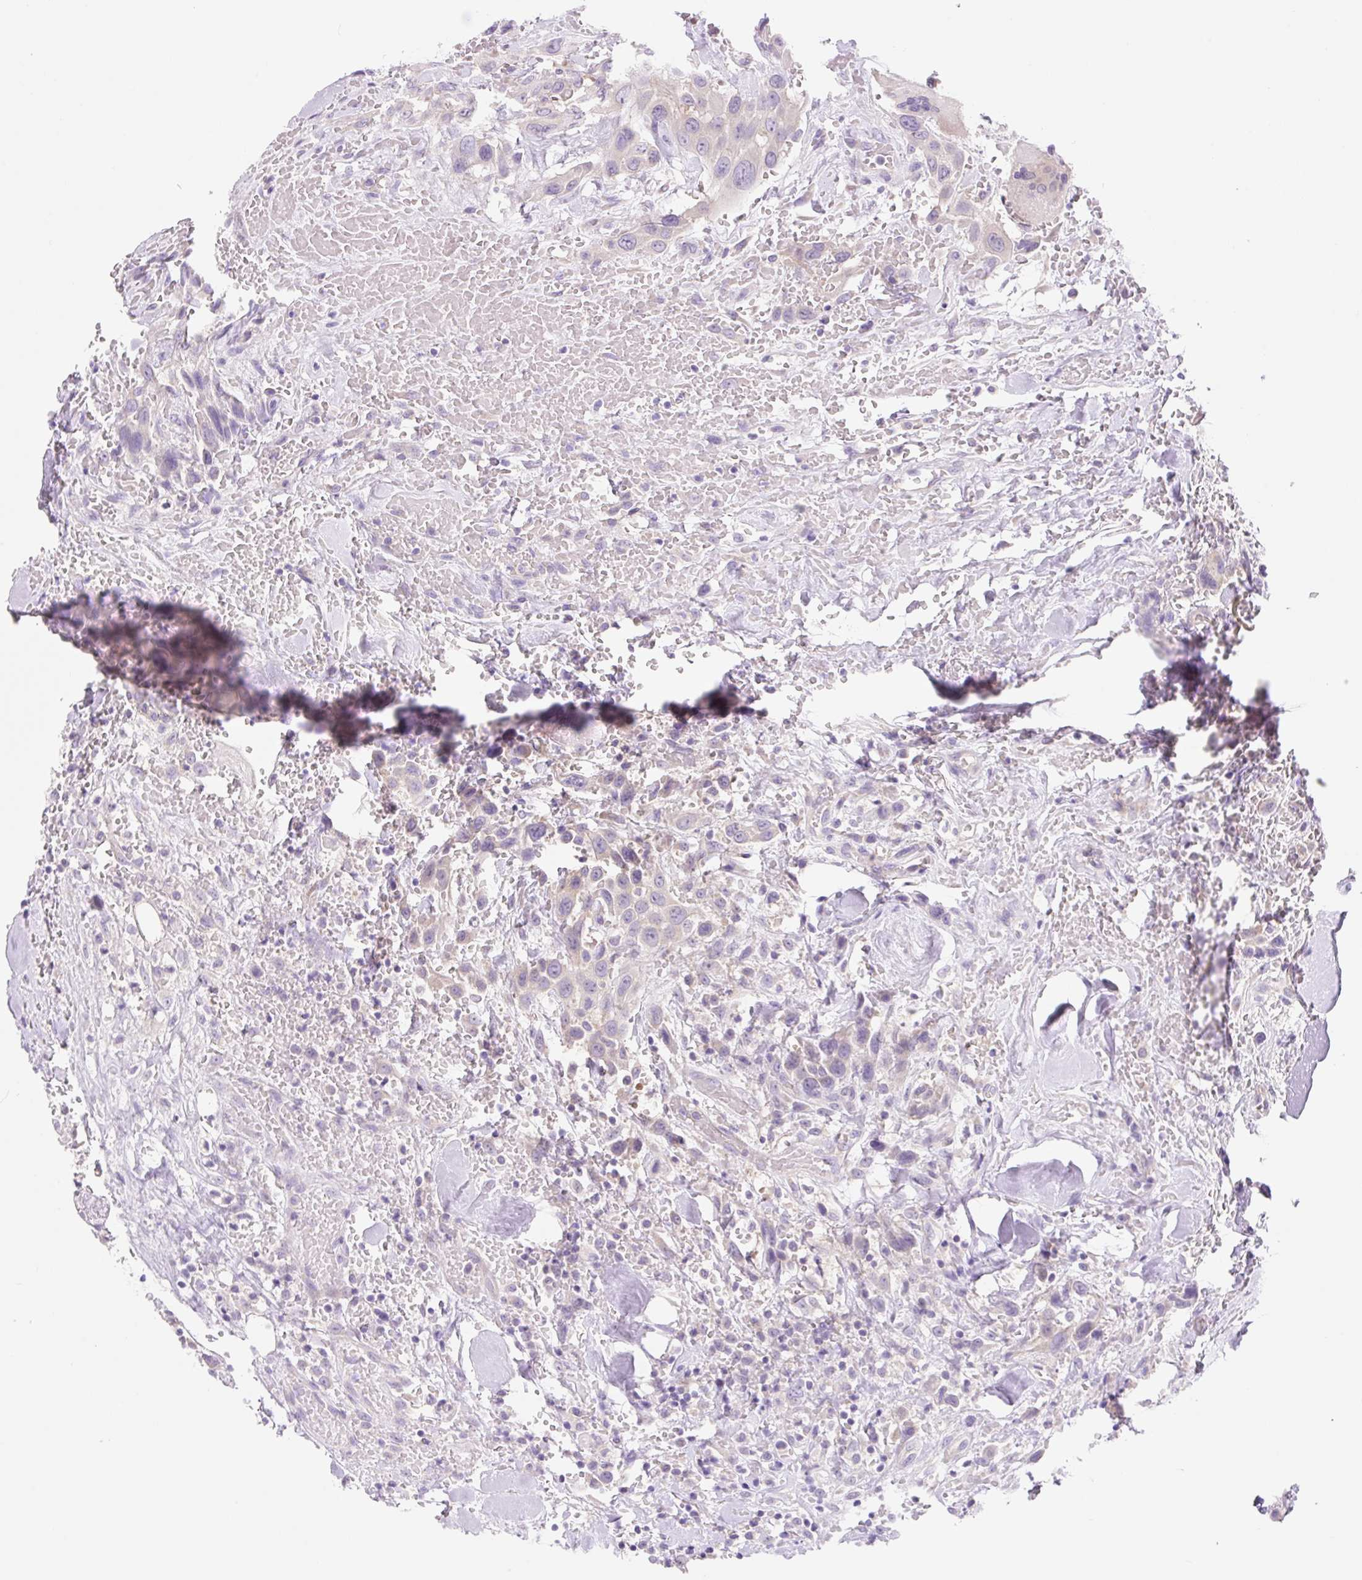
{"staining": {"intensity": "negative", "quantity": "none", "location": "none"}, "tissue": "head and neck cancer", "cell_type": "Tumor cells", "image_type": "cancer", "snomed": [{"axis": "morphology", "description": "Squamous cell carcinoma, NOS"}, {"axis": "topography", "description": "Head-Neck"}], "caption": "Immunohistochemical staining of head and neck cancer reveals no significant staining in tumor cells. (DAB (3,3'-diaminobenzidine) IHC, high magnification).", "gene": "CELF6", "patient": {"sex": "male", "age": 81}}